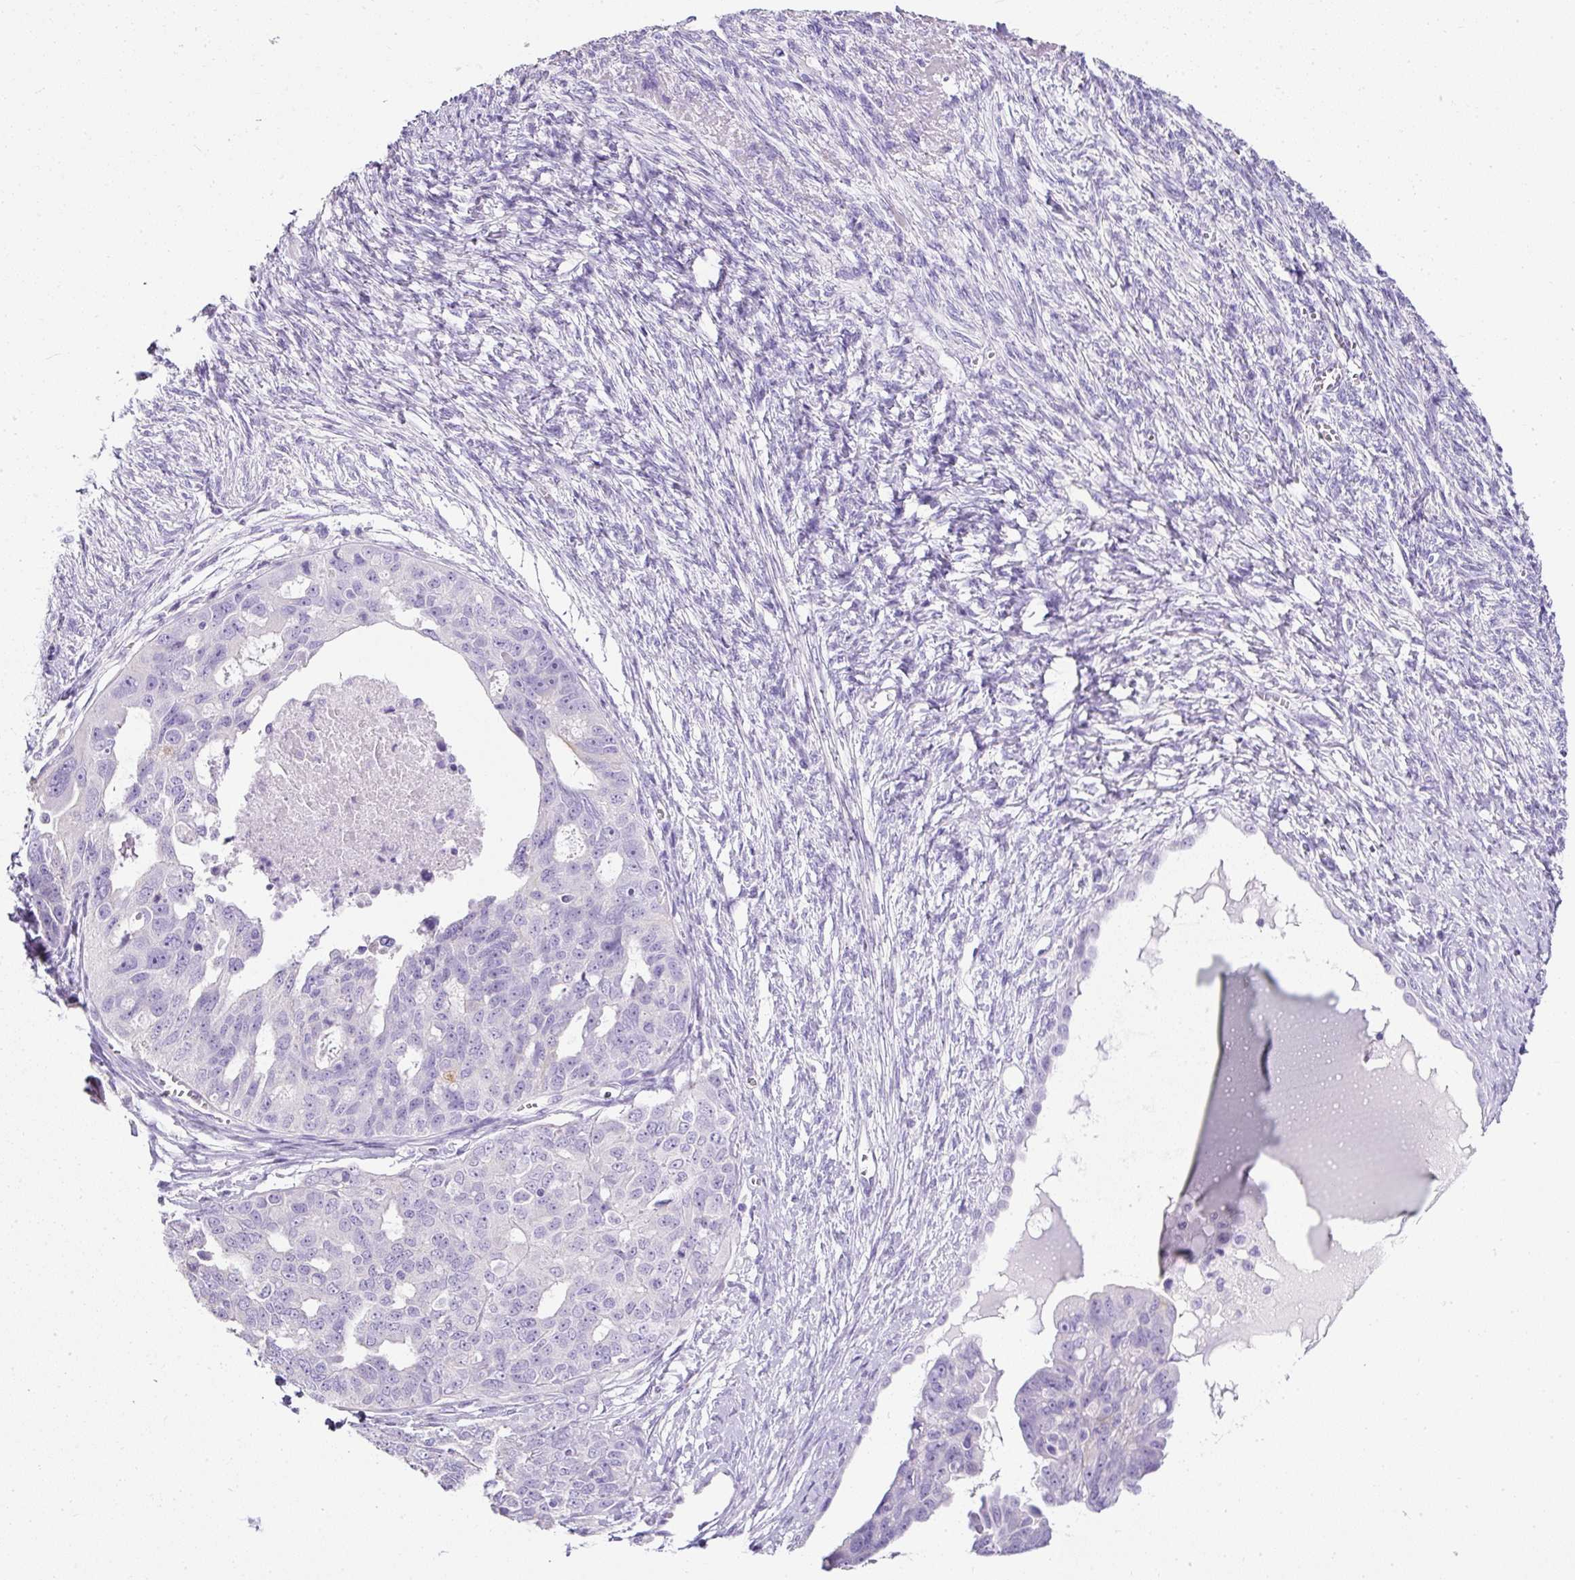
{"staining": {"intensity": "negative", "quantity": "none", "location": "none"}, "tissue": "ovarian cancer", "cell_type": "Tumor cells", "image_type": "cancer", "snomed": [{"axis": "morphology", "description": "Carcinoma, endometroid"}, {"axis": "topography", "description": "Ovary"}], "caption": "Tumor cells are negative for protein expression in human ovarian endometroid carcinoma.", "gene": "C2CD4C", "patient": {"sex": "female", "age": 70}}